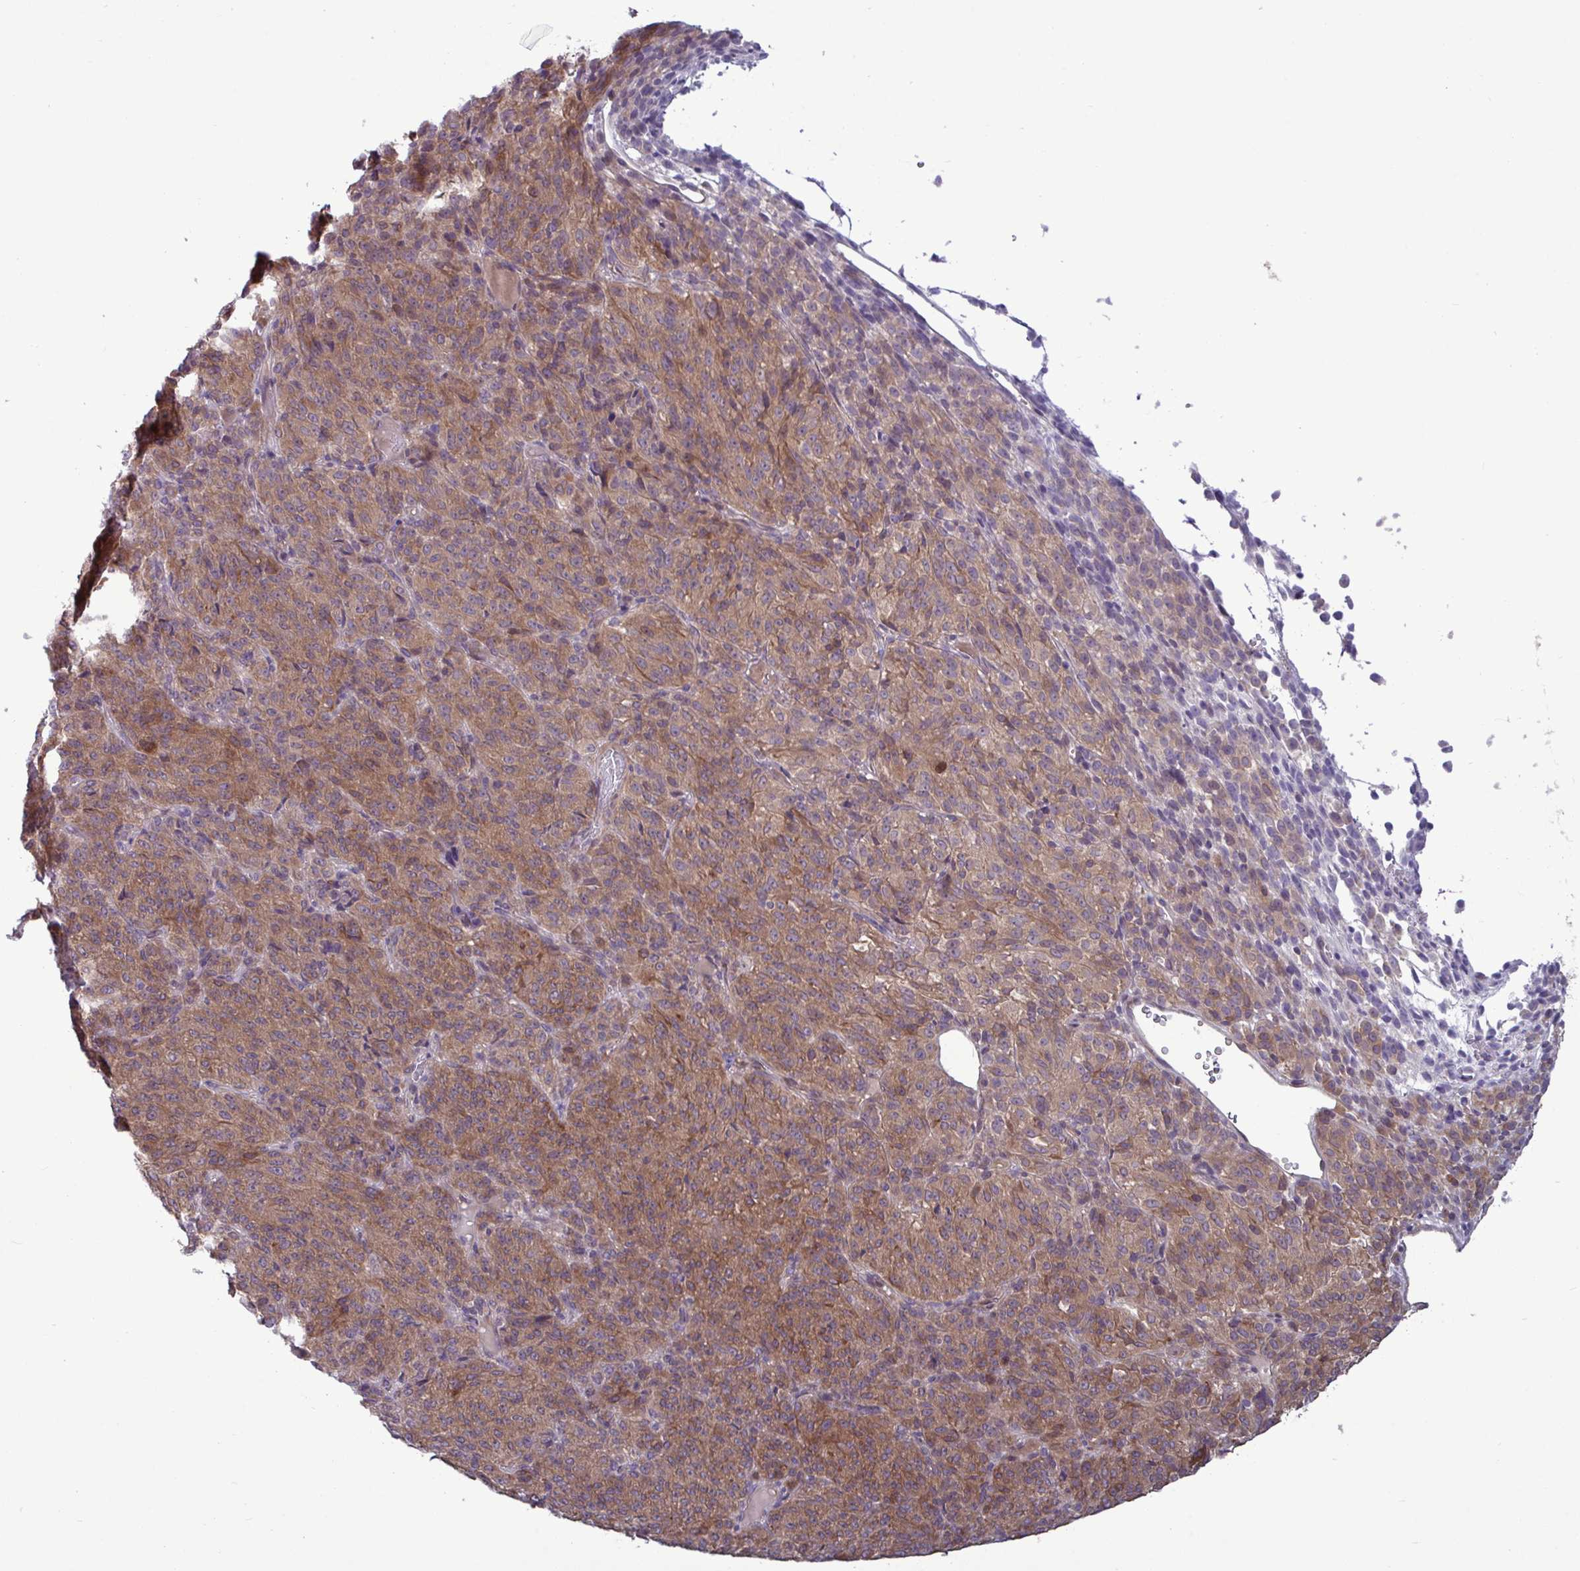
{"staining": {"intensity": "moderate", "quantity": "25%-75%", "location": "cytoplasmic/membranous"}, "tissue": "melanoma", "cell_type": "Tumor cells", "image_type": "cancer", "snomed": [{"axis": "morphology", "description": "Malignant melanoma, Metastatic site"}, {"axis": "topography", "description": "Brain"}], "caption": "A high-resolution image shows immunohistochemistry (IHC) staining of melanoma, which exhibits moderate cytoplasmic/membranous staining in about 25%-75% of tumor cells. Ihc stains the protein of interest in brown and the nuclei are stained blue.", "gene": "GLTP", "patient": {"sex": "female", "age": 56}}